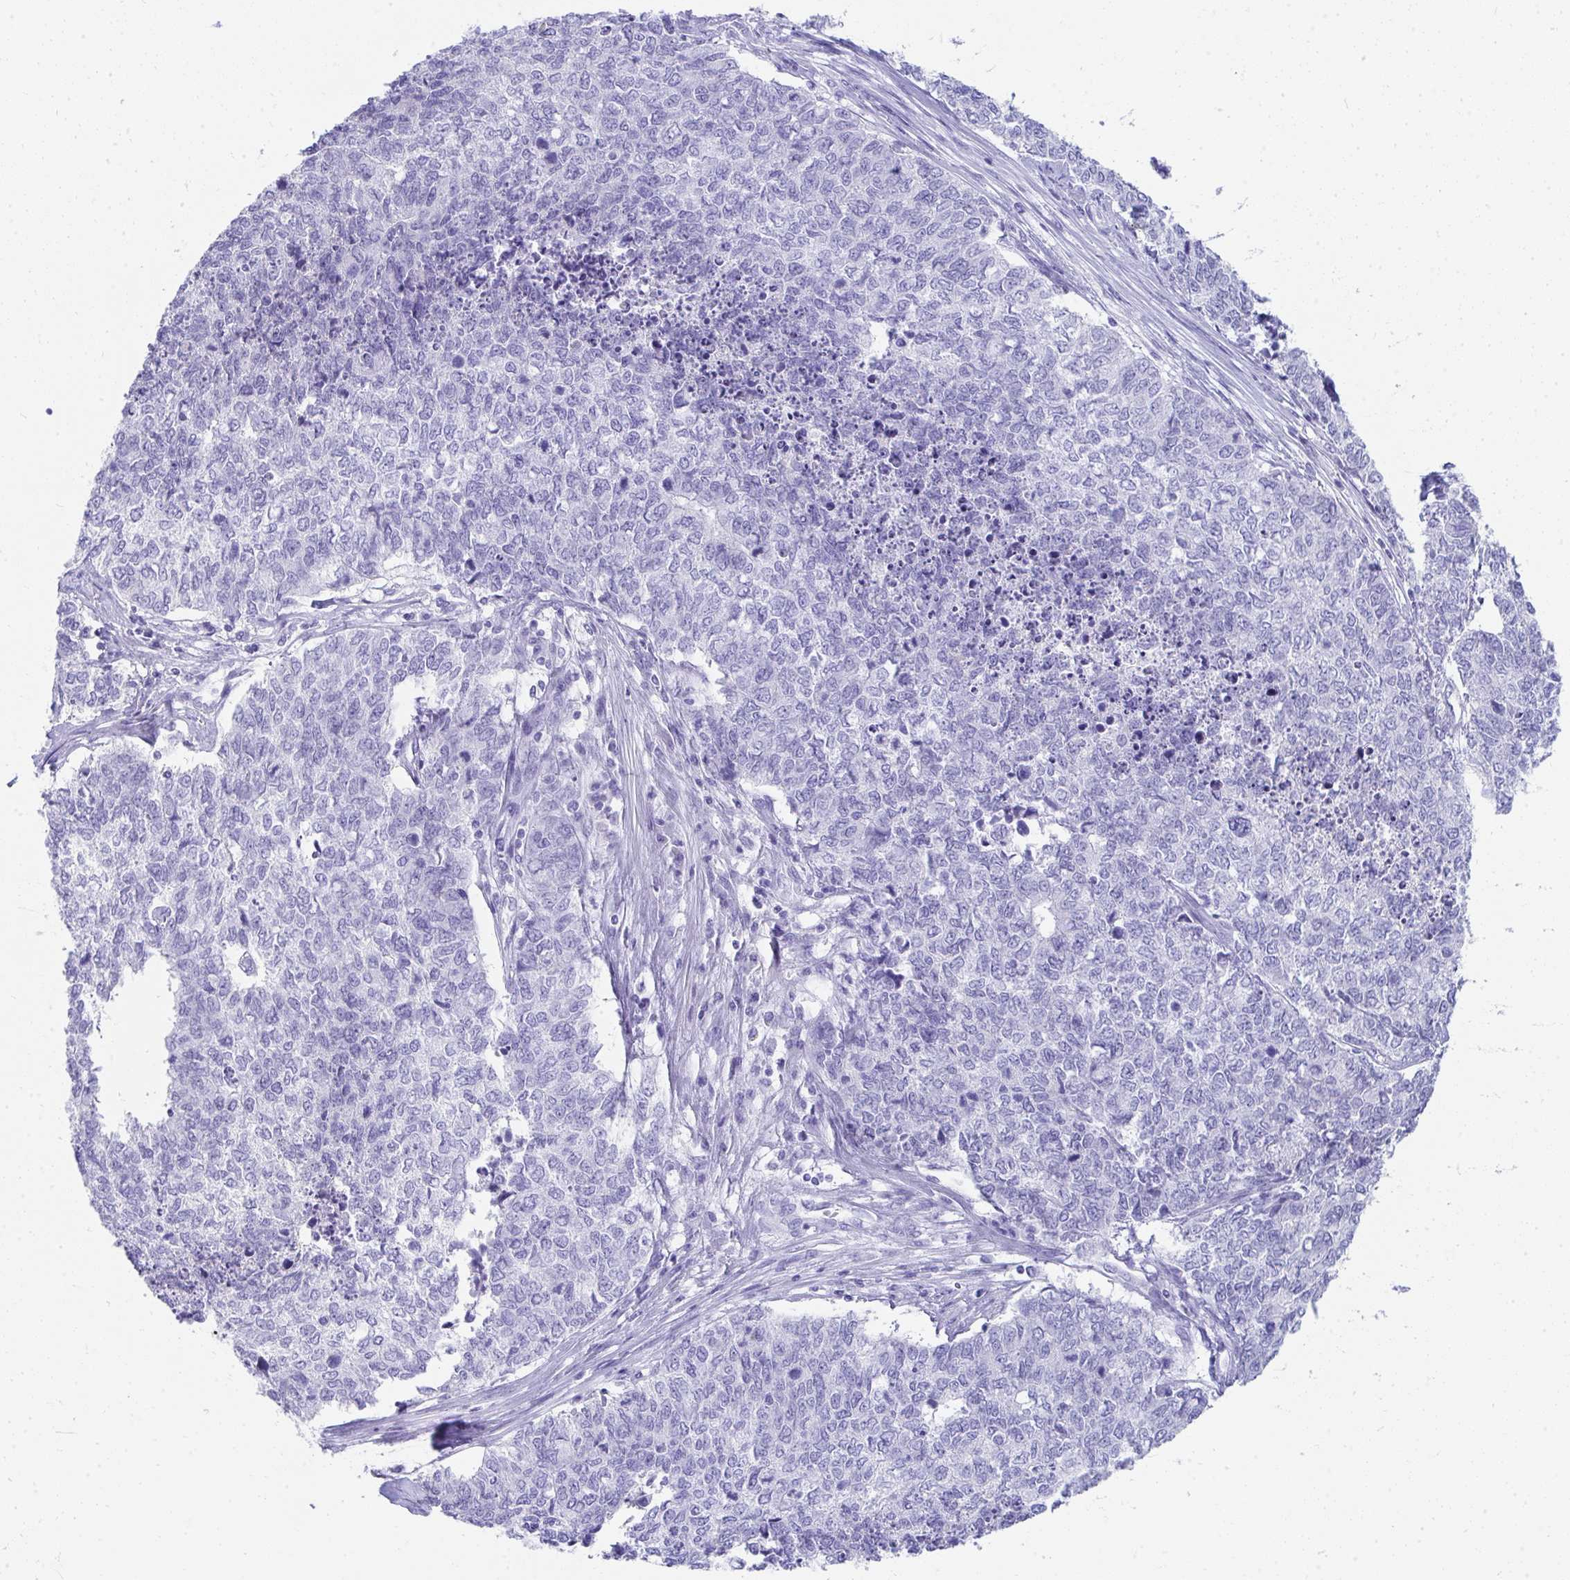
{"staining": {"intensity": "negative", "quantity": "none", "location": "none"}, "tissue": "cervical cancer", "cell_type": "Tumor cells", "image_type": "cancer", "snomed": [{"axis": "morphology", "description": "Adenocarcinoma, NOS"}, {"axis": "topography", "description": "Cervix"}], "caption": "Tumor cells are negative for brown protein staining in cervical adenocarcinoma. (Immunohistochemistry (ihc), brightfield microscopy, high magnification).", "gene": "SEC14L3", "patient": {"sex": "female", "age": 63}}